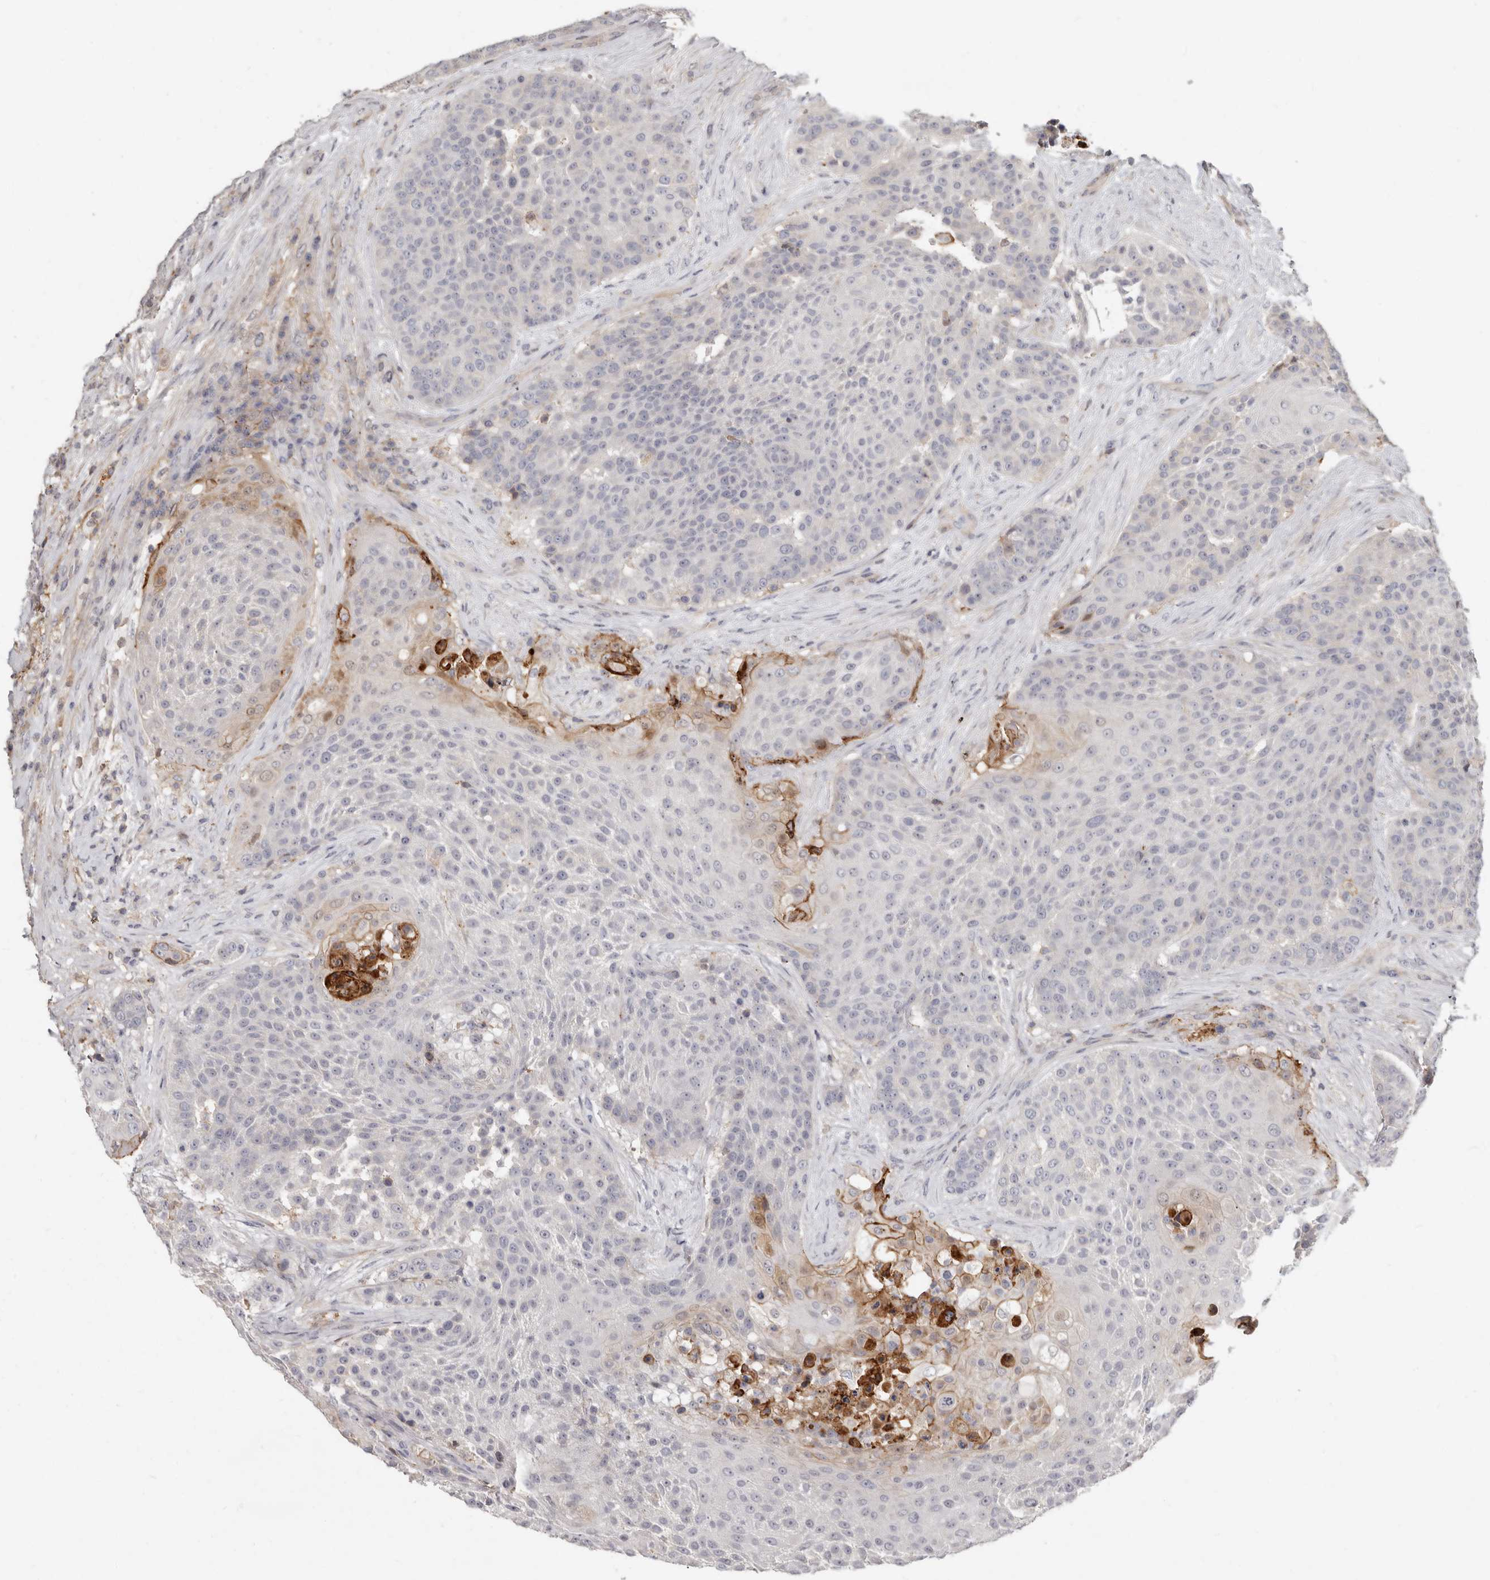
{"staining": {"intensity": "moderate", "quantity": "<25%", "location": "cytoplasmic/membranous"}, "tissue": "urothelial cancer", "cell_type": "Tumor cells", "image_type": "cancer", "snomed": [{"axis": "morphology", "description": "Urothelial carcinoma, High grade"}, {"axis": "topography", "description": "Urinary bladder"}], "caption": "The histopathology image reveals a brown stain indicating the presence of a protein in the cytoplasmic/membranous of tumor cells in high-grade urothelial carcinoma.", "gene": "KIF26B", "patient": {"sex": "female", "age": 63}}